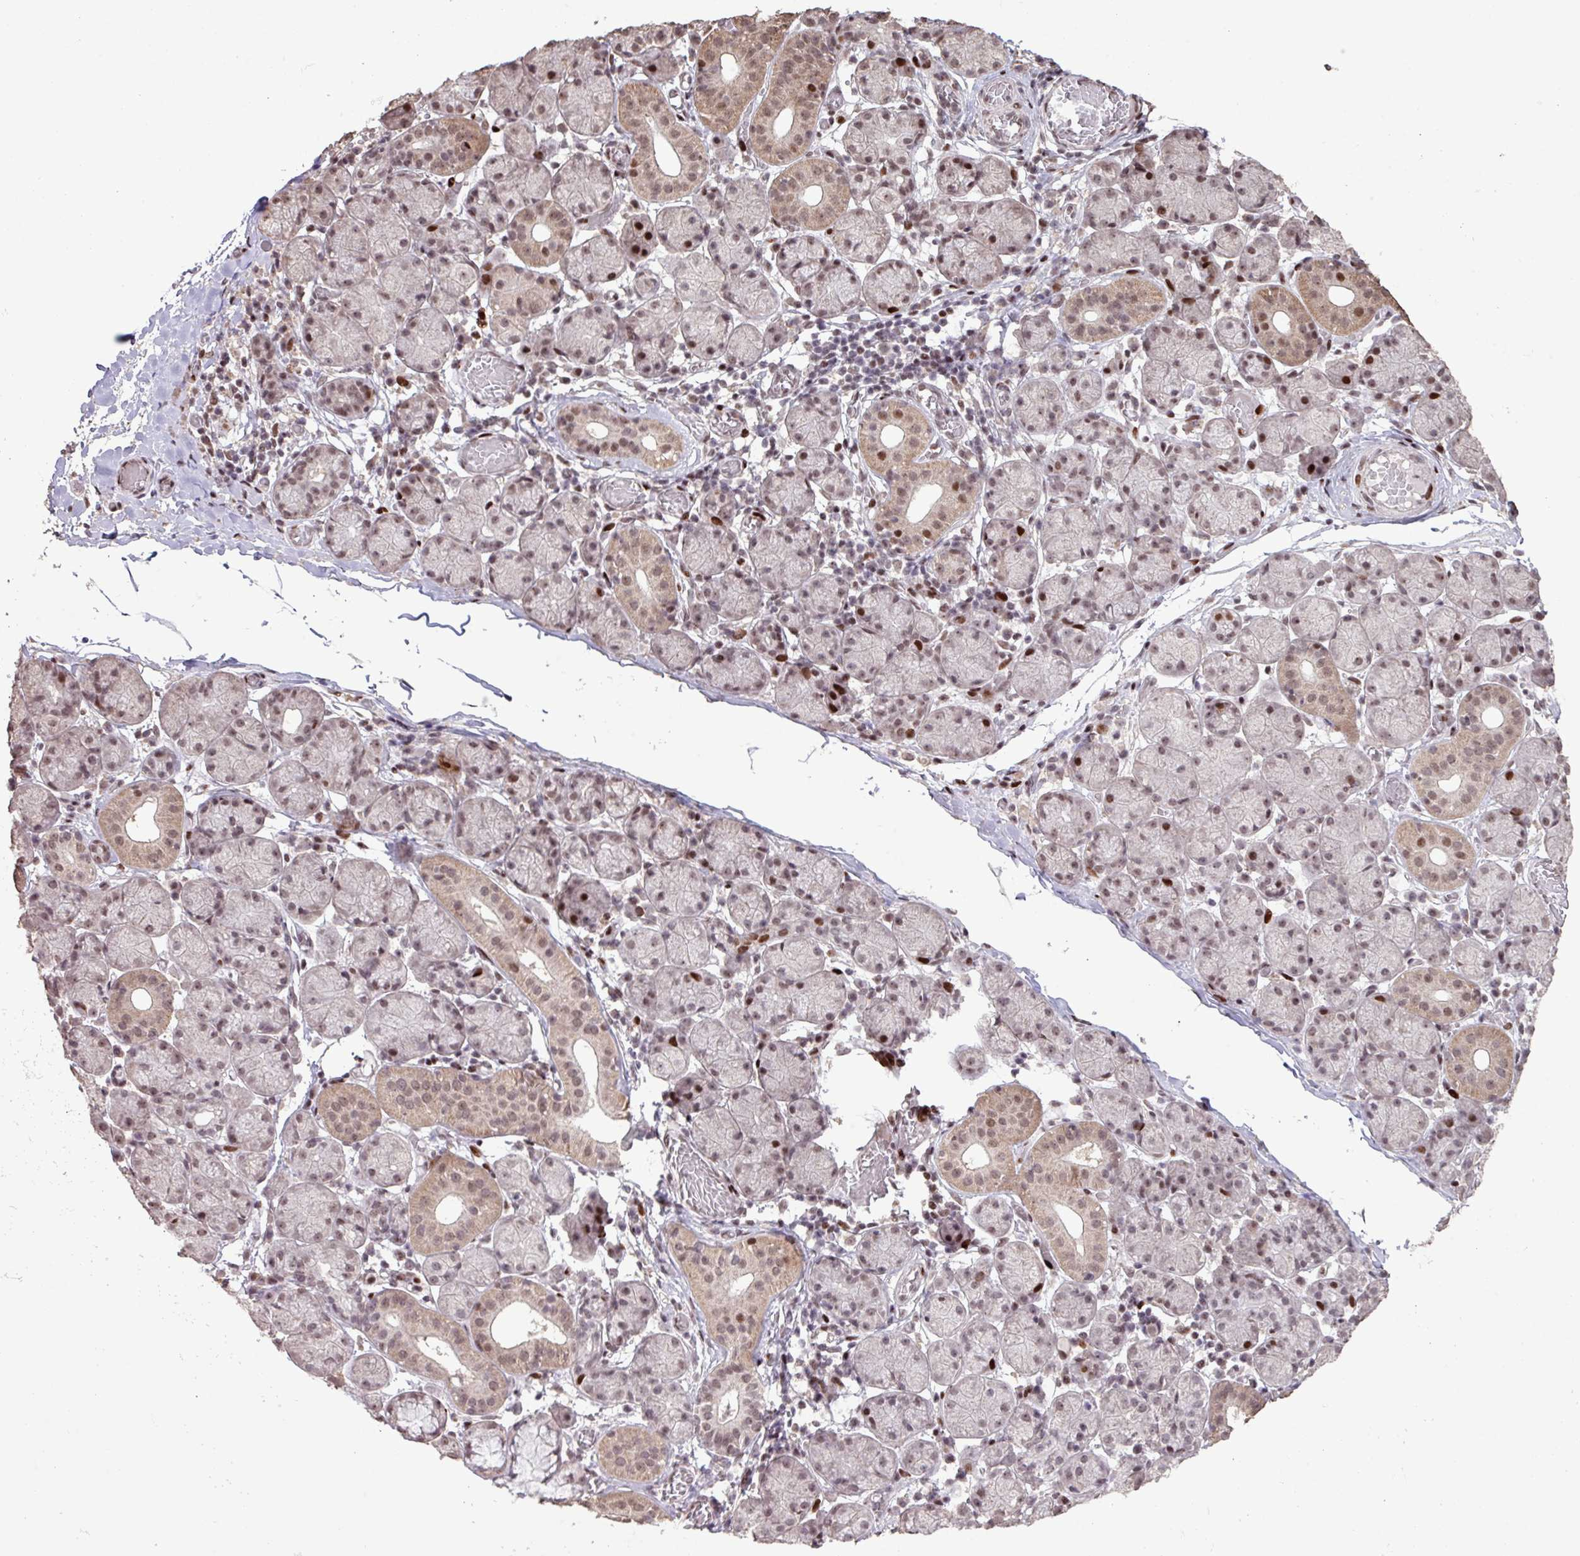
{"staining": {"intensity": "moderate", "quantity": "25%-75%", "location": "cytoplasmic/membranous,nuclear"}, "tissue": "salivary gland", "cell_type": "Glandular cells", "image_type": "normal", "snomed": [{"axis": "morphology", "description": "Normal tissue, NOS"}, {"axis": "topography", "description": "Salivary gland"}], "caption": "Immunohistochemical staining of normal salivary gland displays 25%-75% levels of moderate cytoplasmic/membranous,nuclear protein staining in about 25%-75% of glandular cells.", "gene": "ZNF709", "patient": {"sex": "female", "age": 24}}